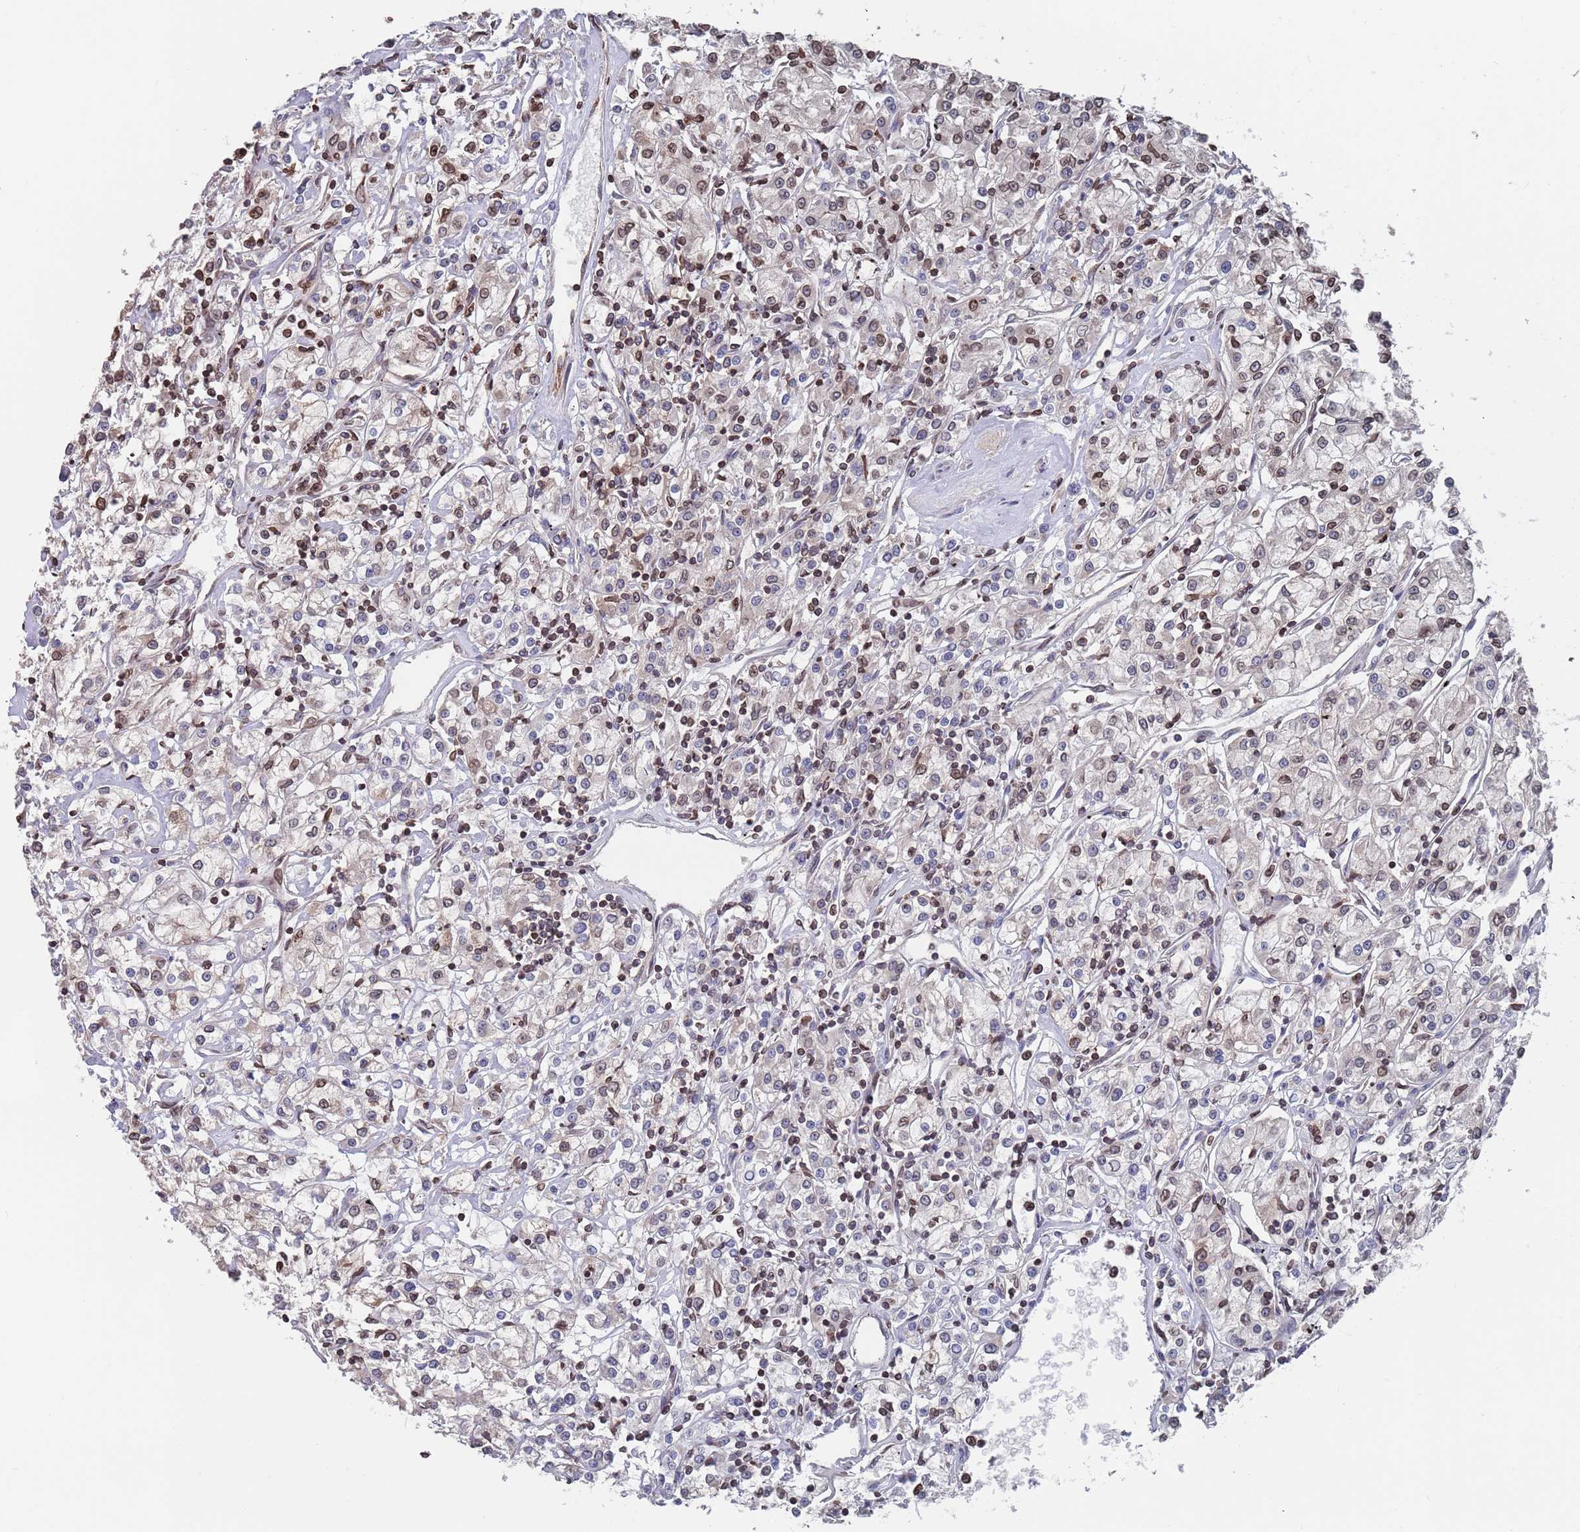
{"staining": {"intensity": "moderate", "quantity": "<25%", "location": "nuclear"}, "tissue": "renal cancer", "cell_type": "Tumor cells", "image_type": "cancer", "snomed": [{"axis": "morphology", "description": "Adenocarcinoma, NOS"}, {"axis": "topography", "description": "Kidney"}], "caption": "Protein analysis of adenocarcinoma (renal) tissue displays moderate nuclear expression in approximately <25% of tumor cells. The staining was performed using DAB (3,3'-diaminobenzidine), with brown indicating positive protein expression. Nuclei are stained blue with hematoxylin.", "gene": "SDHAF3", "patient": {"sex": "female", "age": 59}}